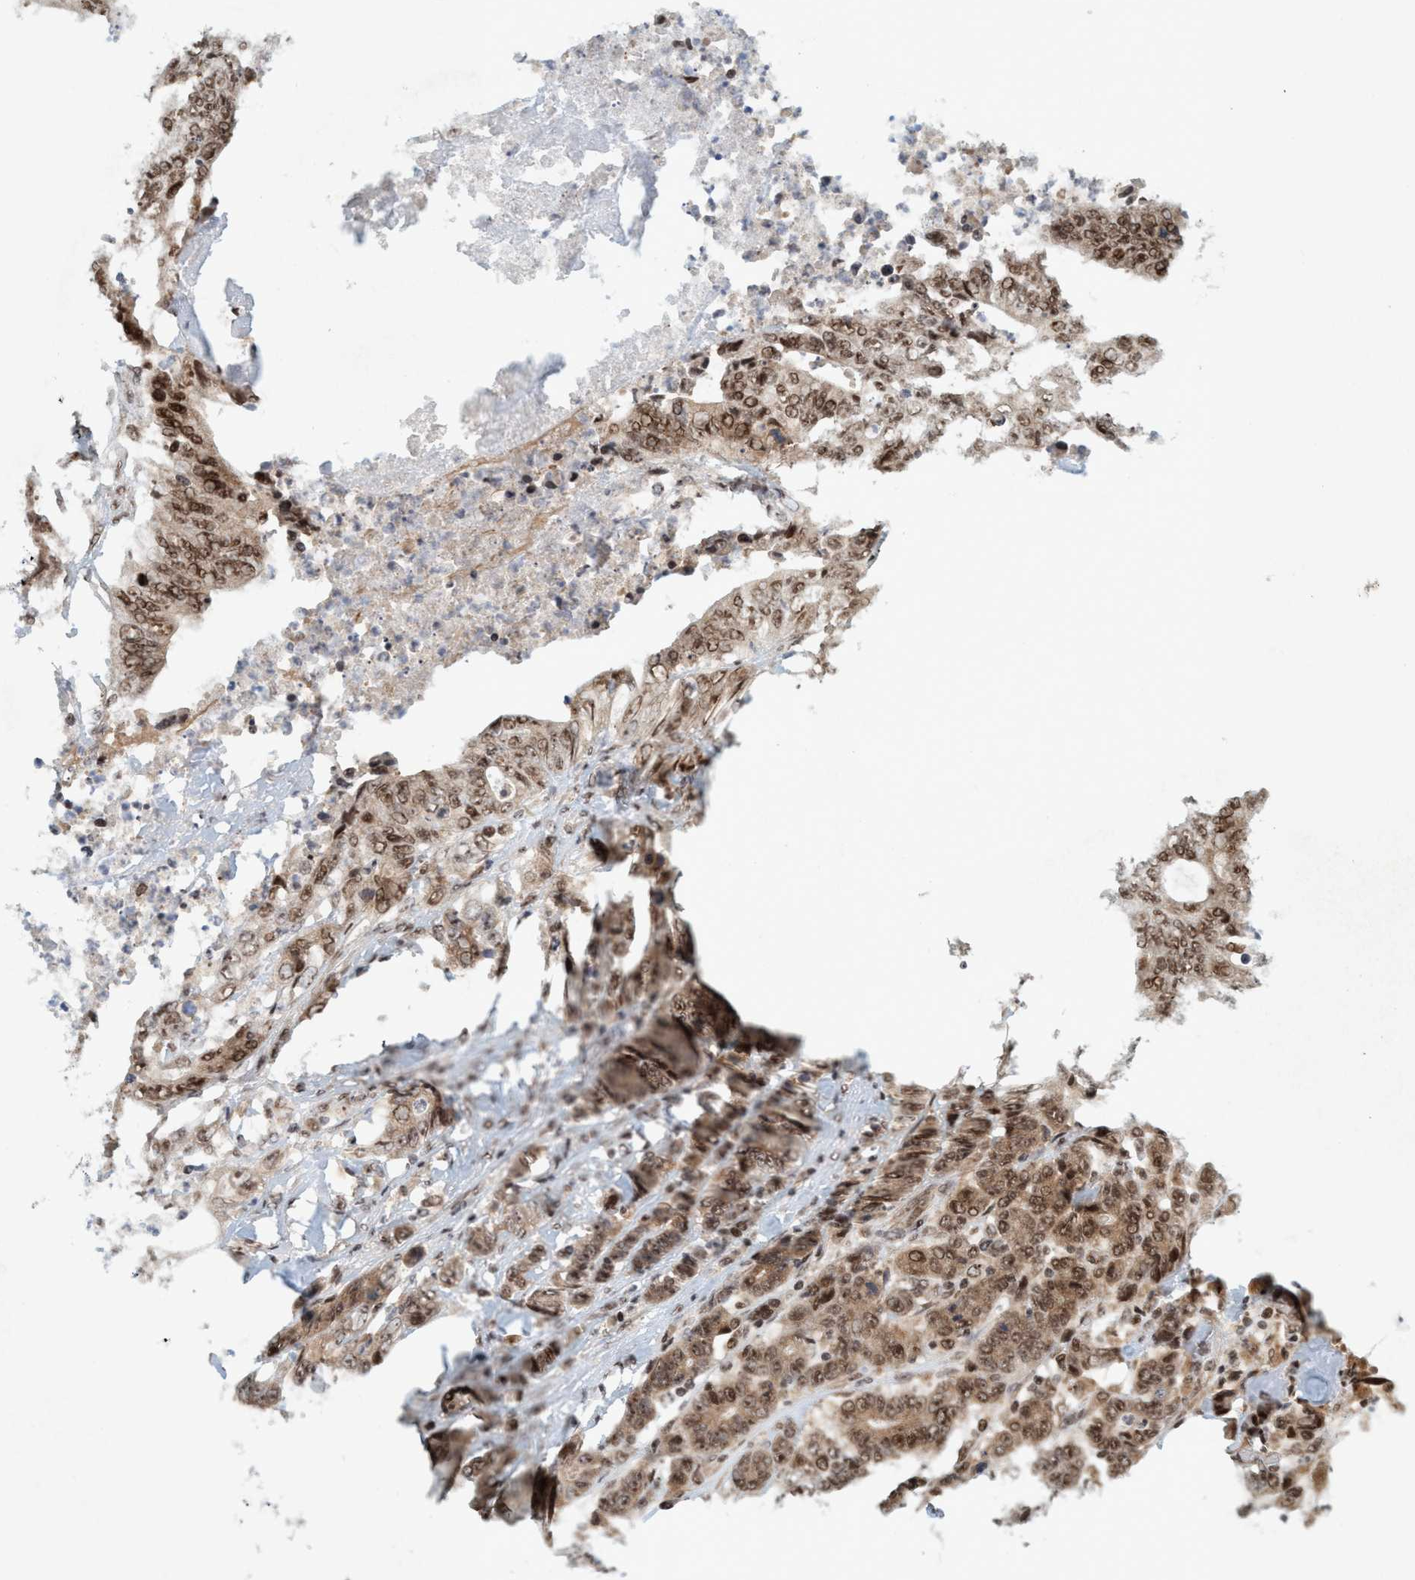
{"staining": {"intensity": "moderate", "quantity": ">75%", "location": "nuclear"}, "tissue": "stomach cancer", "cell_type": "Tumor cells", "image_type": "cancer", "snomed": [{"axis": "morphology", "description": "Adenocarcinoma, NOS"}, {"axis": "topography", "description": "Stomach"}], "caption": "Immunohistochemical staining of human stomach adenocarcinoma demonstrates medium levels of moderate nuclear protein expression in approximately >75% of tumor cells.", "gene": "SMCR8", "patient": {"sex": "female", "age": 73}}